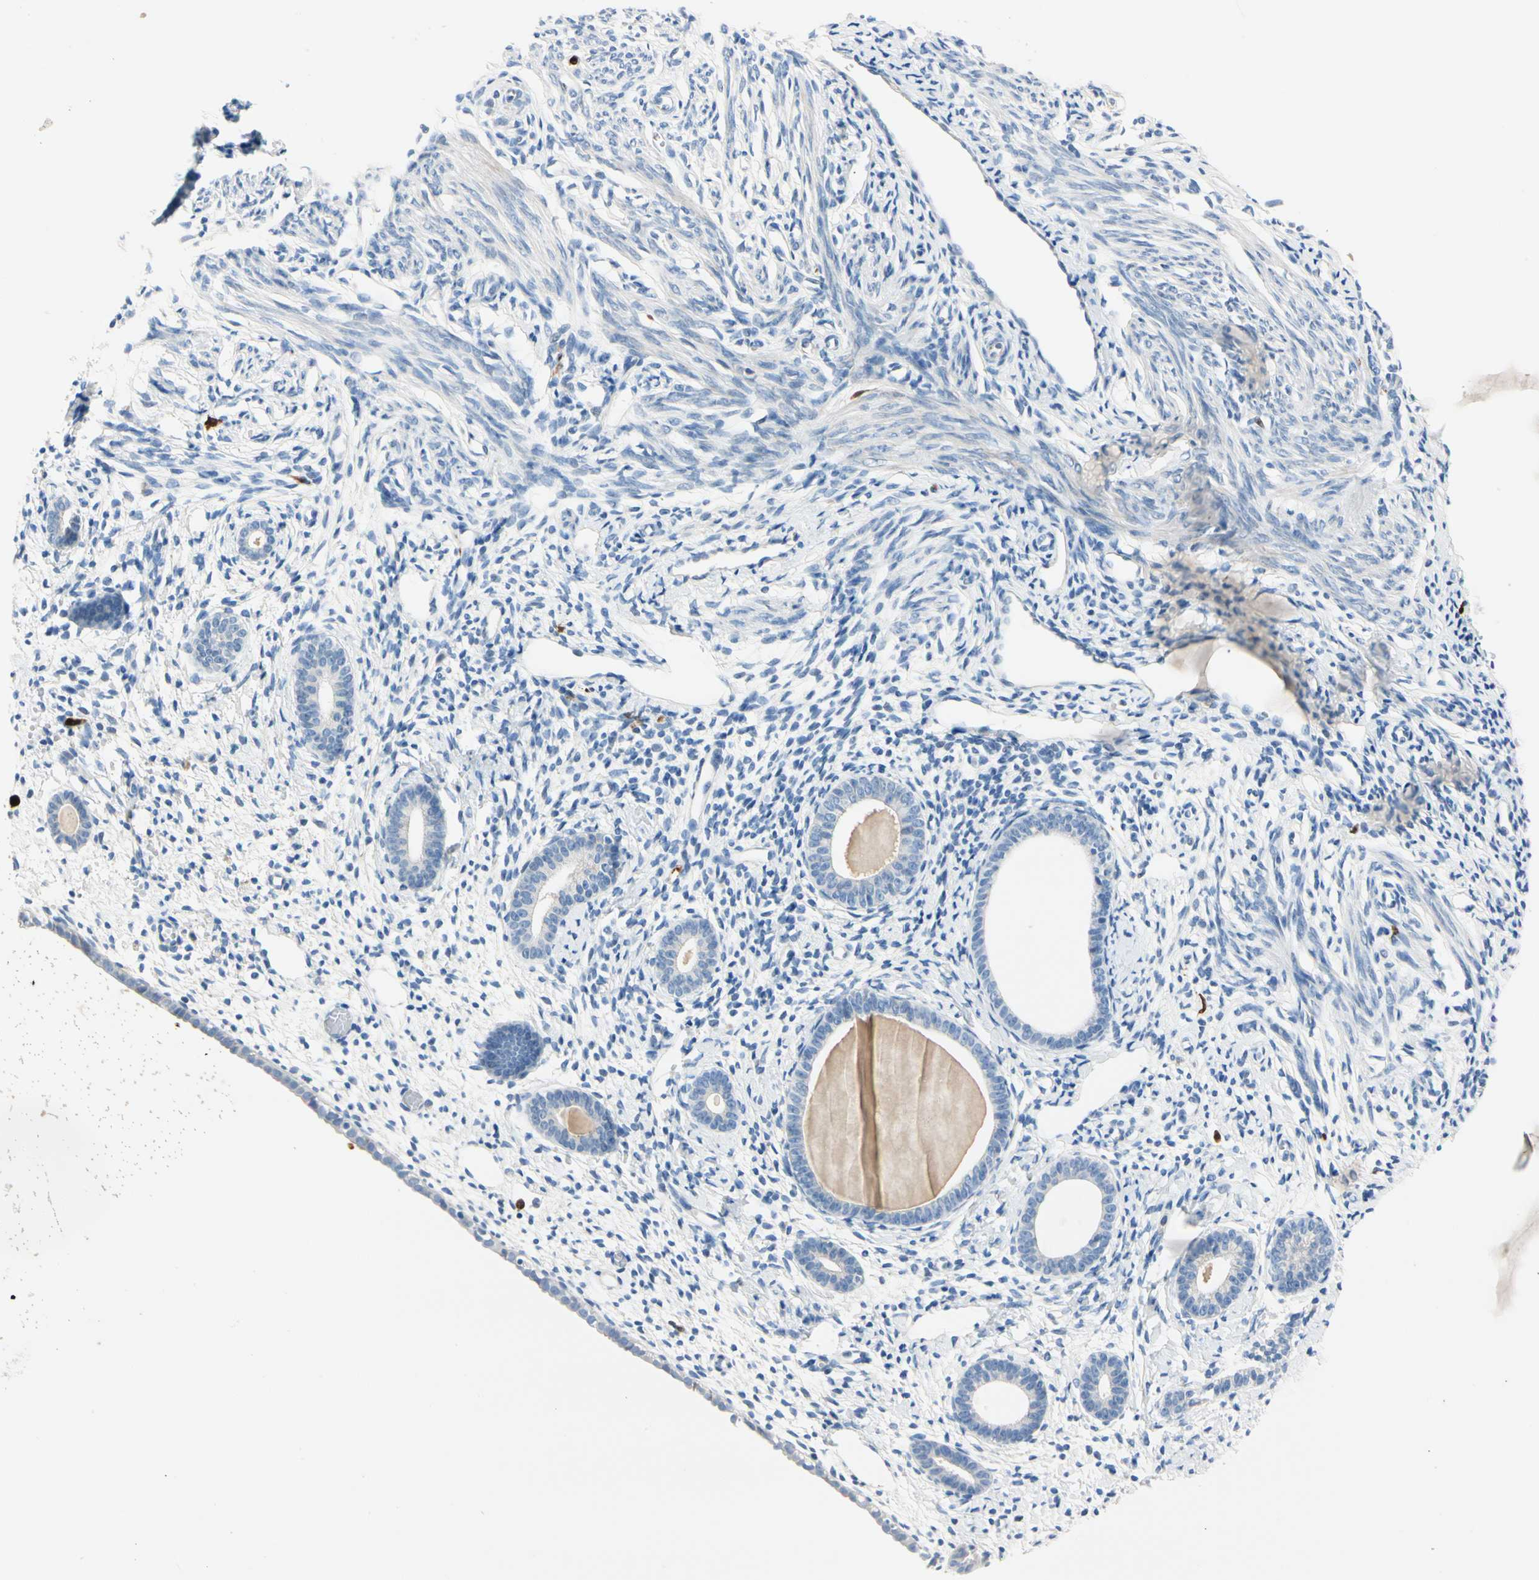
{"staining": {"intensity": "negative", "quantity": "none", "location": "none"}, "tissue": "endometrium", "cell_type": "Cells in endometrial stroma", "image_type": "normal", "snomed": [{"axis": "morphology", "description": "Normal tissue, NOS"}, {"axis": "topography", "description": "Endometrium"}], "caption": "The histopathology image displays no staining of cells in endometrial stroma in unremarkable endometrium.", "gene": "TRAF5", "patient": {"sex": "female", "age": 71}}